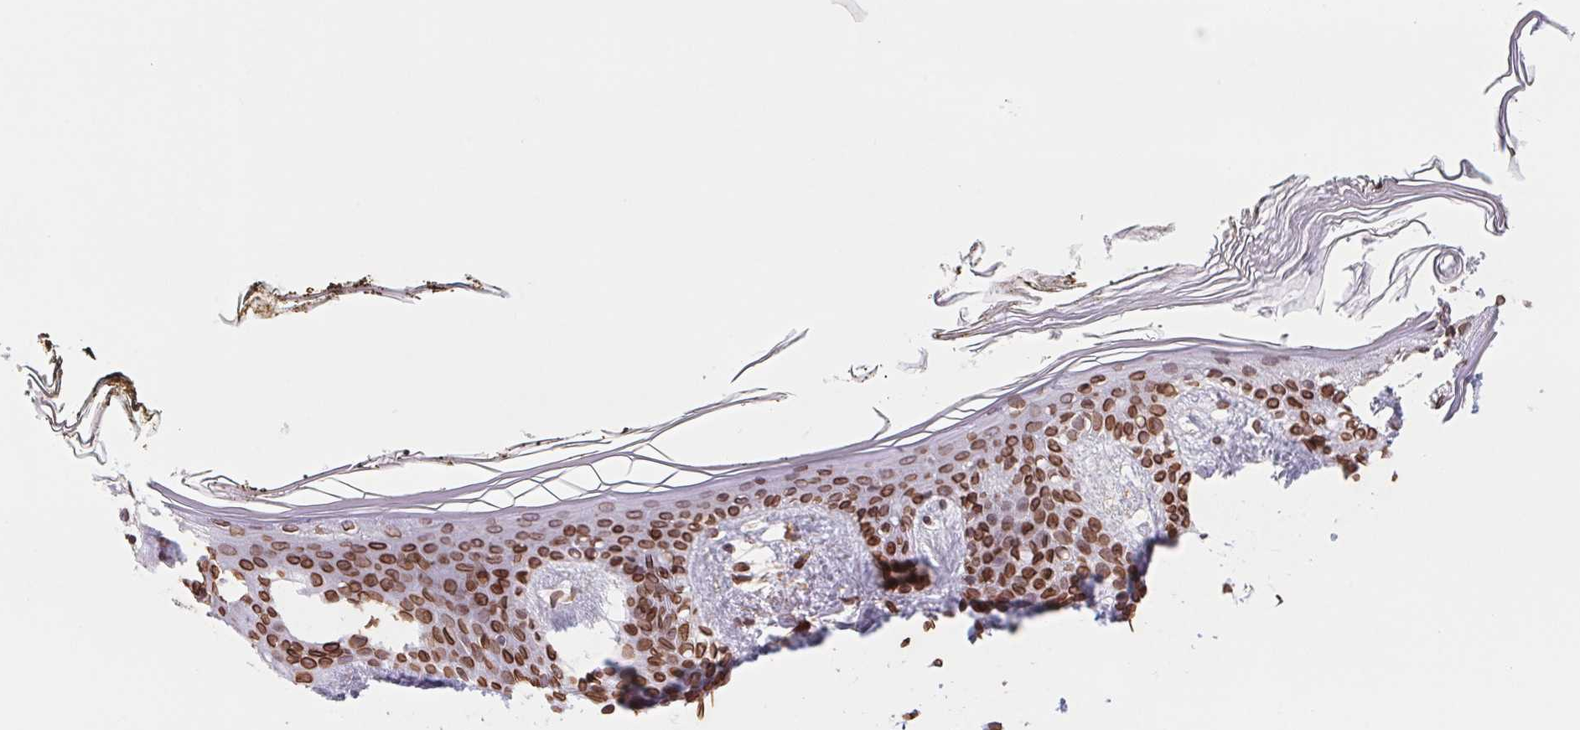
{"staining": {"intensity": "strong", "quantity": ">75%", "location": "nuclear"}, "tissue": "skin", "cell_type": "Fibroblasts", "image_type": "normal", "snomed": [{"axis": "morphology", "description": "Normal tissue, NOS"}, {"axis": "topography", "description": "Skin"}], "caption": "DAB immunohistochemical staining of unremarkable skin reveals strong nuclear protein positivity in approximately >75% of fibroblasts.", "gene": "LMNB2", "patient": {"sex": "female", "age": 34}}